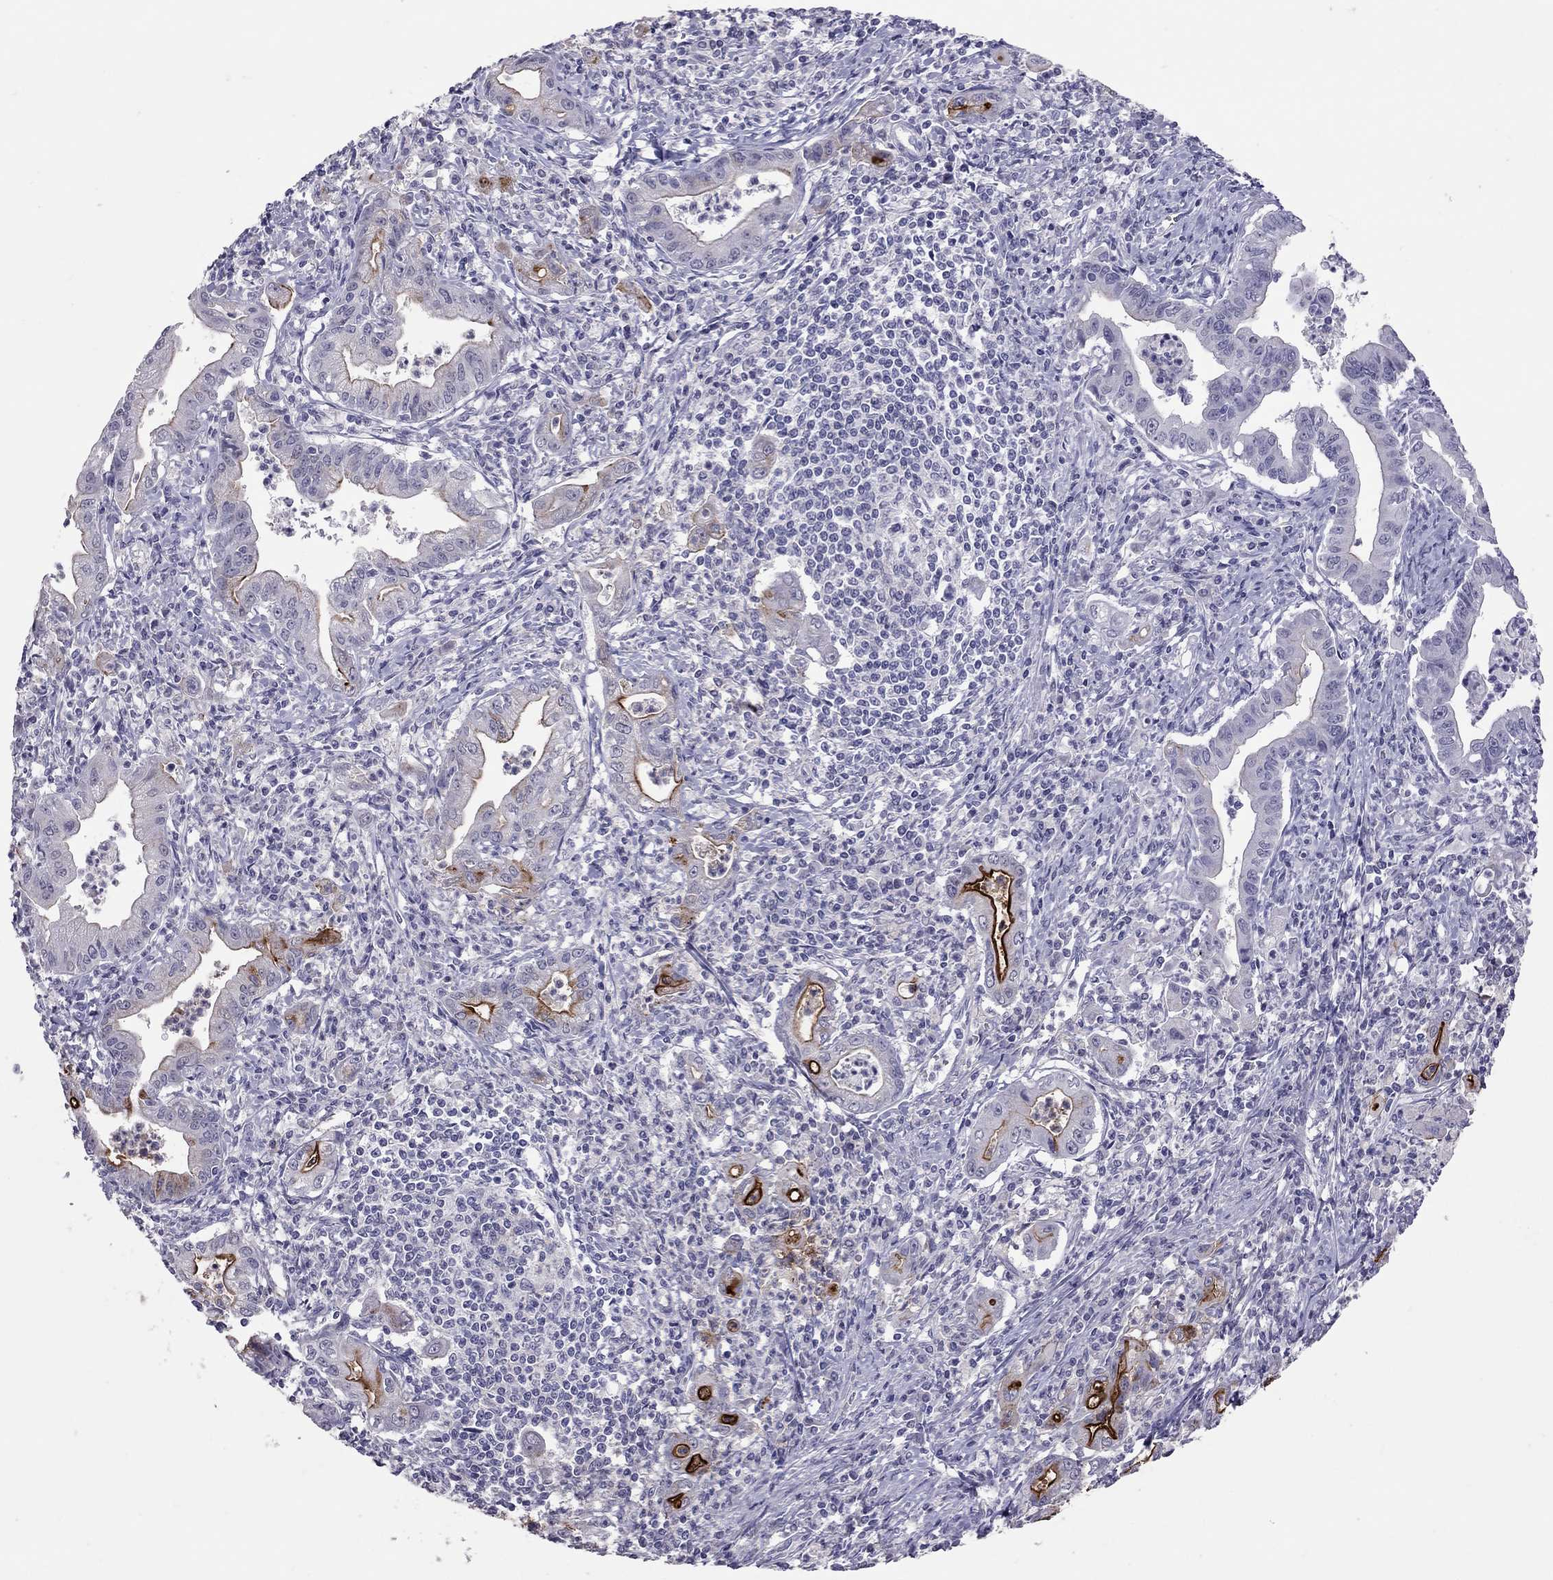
{"staining": {"intensity": "strong", "quantity": "25%-75%", "location": "cytoplasmic/membranous"}, "tissue": "stomach cancer", "cell_type": "Tumor cells", "image_type": "cancer", "snomed": [{"axis": "morphology", "description": "Adenocarcinoma, NOS"}, {"axis": "topography", "description": "Stomach, upper"}], "caption": "Human stomach cancer (adenocarcinoma) stained for a protein (brown) exhibits strong cytoplasmic/membranous positive expression in about 25%-75% of tumor cells.", "gene": "MUC16", "patient": {"sex": "female", "age": 79}}